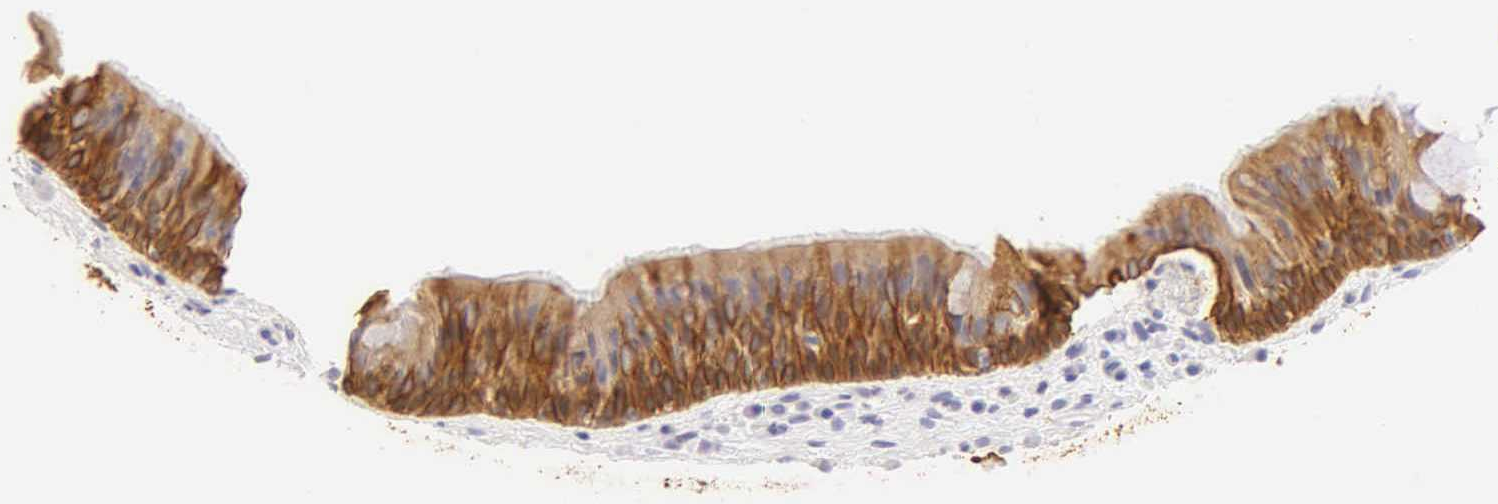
{"staining": {"intensity": "moderate", "quantity": ">75%", "location": "cytoplasmic/membranous"}, "tissue": "nasopharynx", "cell_type": "Respiratory epithelial cells", "image_type": "normal", "snomed": [{"axis": "morphology", "description": "Normal tissue, NOS"}, {"axis": "topography", "description": "Nasopharynx"}], "caption": "A photomicrograph of human nasopharynx stained for a protein shows moderate cytoplasmic/membranous brown staining in respiratory epithelial cells. The protein of interest is stained brown, and the nuclei are stained in blue (DAB IHC with brightfield microscopy, high magnification).", "gene": "KRT14", "patient": {"sex": "male", "age": 63}}